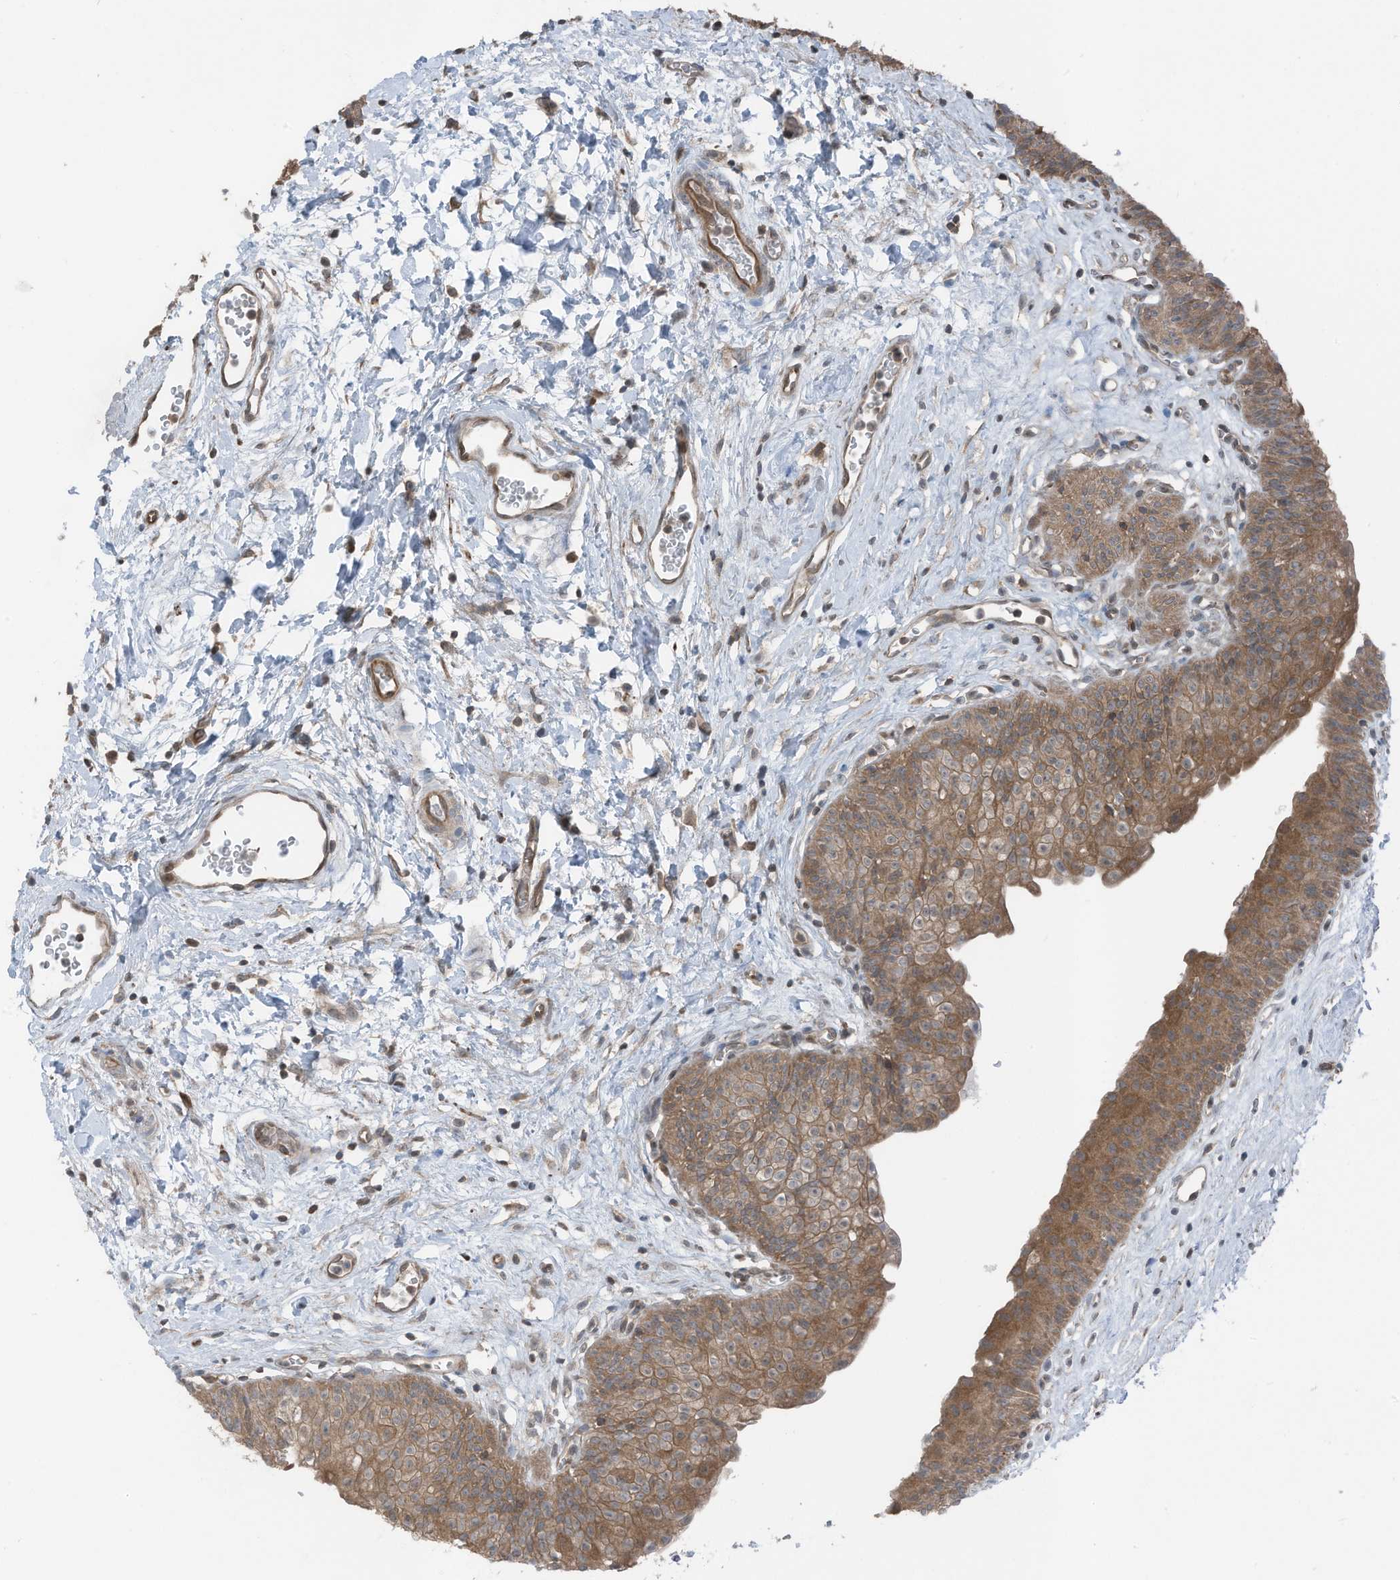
{"staining": {"intensity": "moderate", "quantity": ">75%", "location": "cytoplasmic/membranous"}, "tissue": "urinary bladder", "cell_type": "Urothelial cells", "image_type": "normal", "snomed": [{"axis": "morphology", "description": "Normal tissue, NOS"}, {"axis": "topography", "description": "Urinary bladder"}], "caption": "Approximately >75% of urothelial cells in unremarkable urinary bladder exhibit moderate cytoplasmic/membranous protein staining as visualized by brown immunohistochemical staining.", "gene": "TXNDC9", "patient": {"sex": "male", "age": 51}}